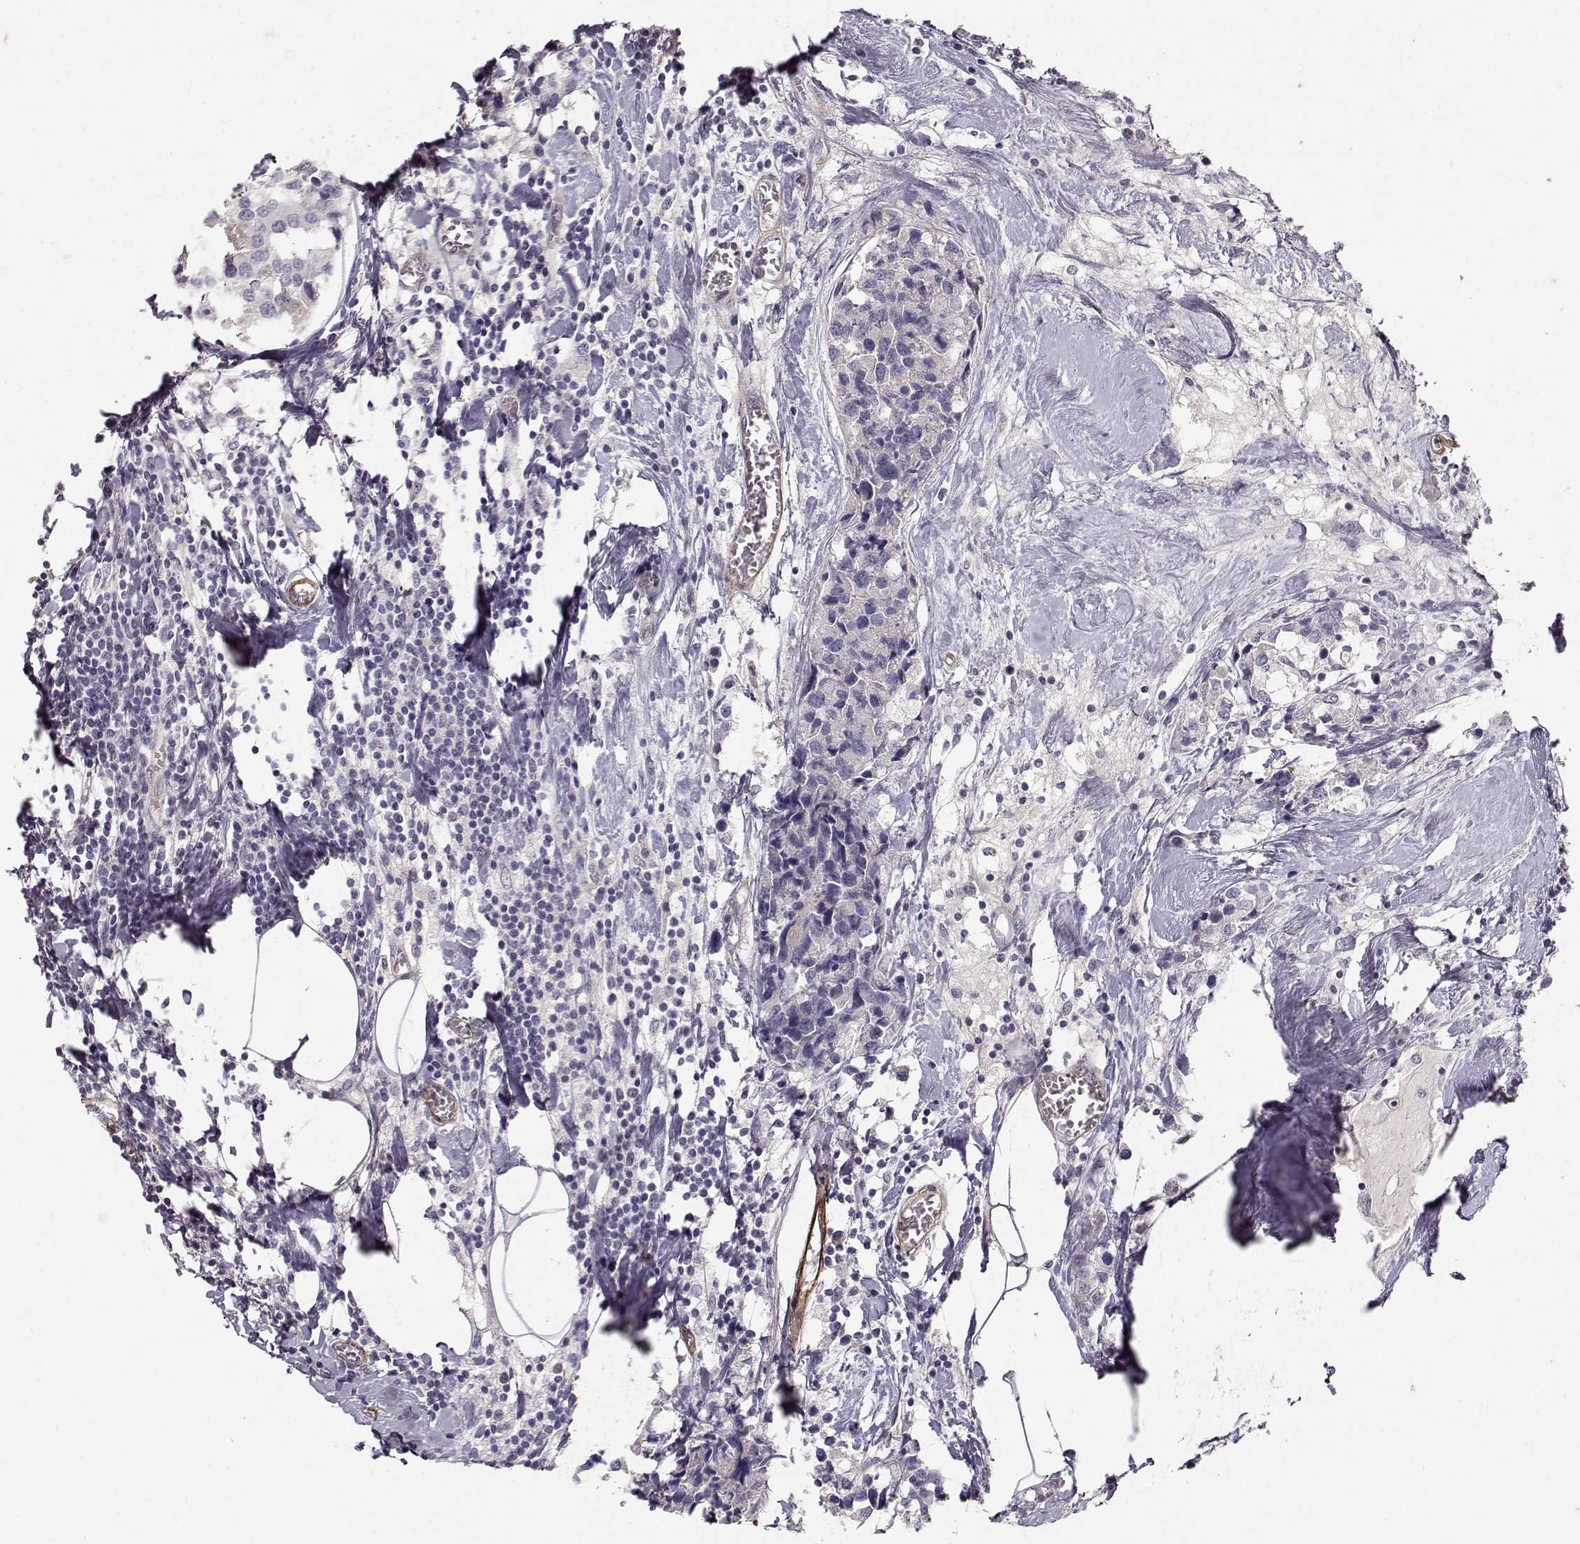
{"staining": {"intensity": "negative", "quantity": "none", "location": "none"}, "tissue": "breast cancer", "cell_type": "Tumor cells", "image_type": "cancer", "snomed": [{"axis": "morphology", "description": "Lobular carcinoma"}, {"axis": "topography", "description": "Breast"}], "caption": "An image of human lobular carcinoma (breast) is negative for staining in tumor cells.", "gene": "LAMA5", "patient": {"sex": "female", "age": 59}}